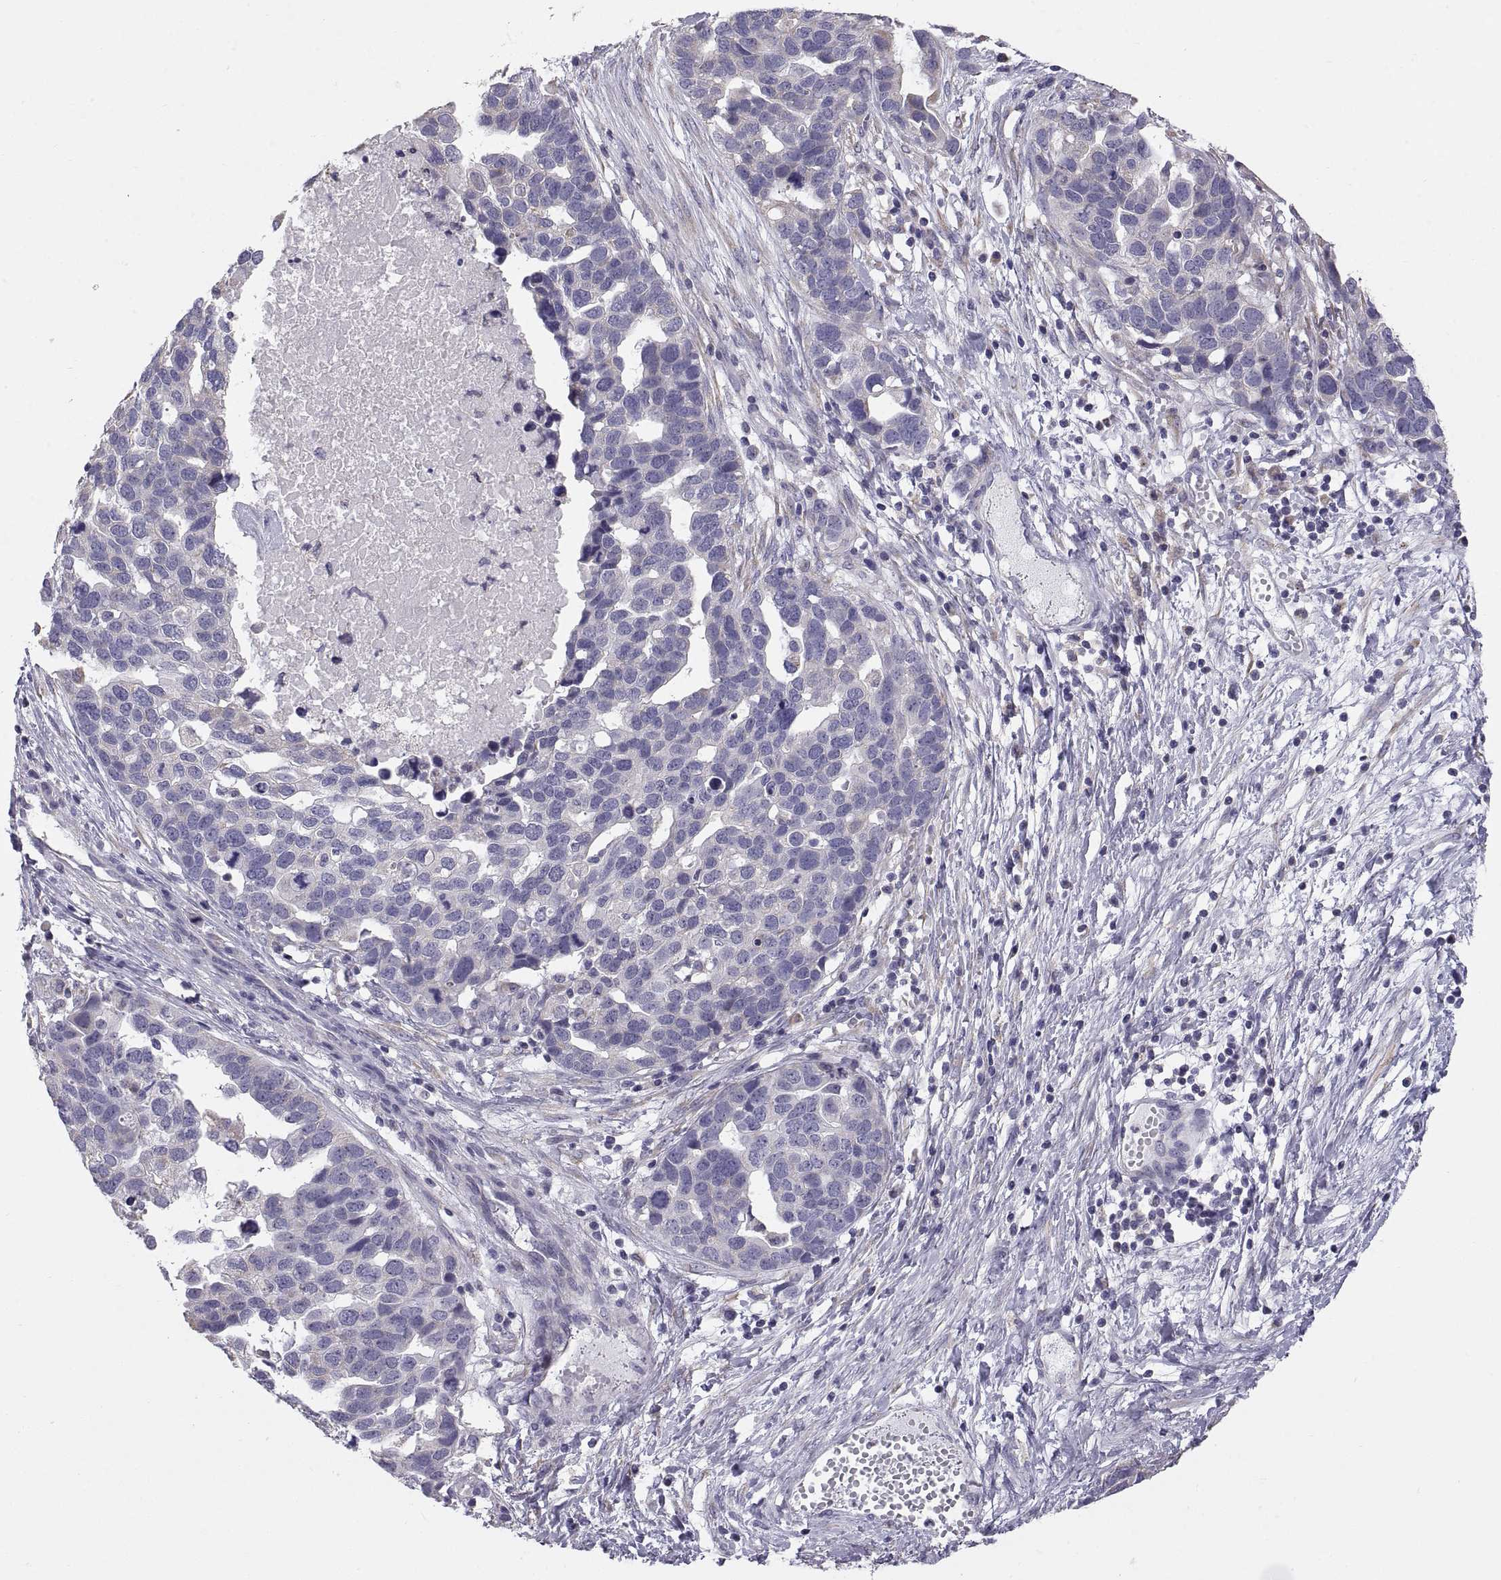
{"staining": {"intensity": "negative", "quantity": "none", "location": "none"}, "tissue": "ovarian cancer", "cell_type": "Tumor cells", "image_type": "cancer", "snomed": [{"axis": "morphology", "description": "Cystadenocarcinoma, serous, NOS"}, {"axis": "topography", "description": "Ovary"}], "caption": "An immunohistochemistry micrograph of ovarian serous cystadenocarcinoma is shown. There is no staining in tumor cells of ovarian serous cystadenocarcinoma.", "gene": "TNNC1", "patient": {"sex": "female", "age": 54}}